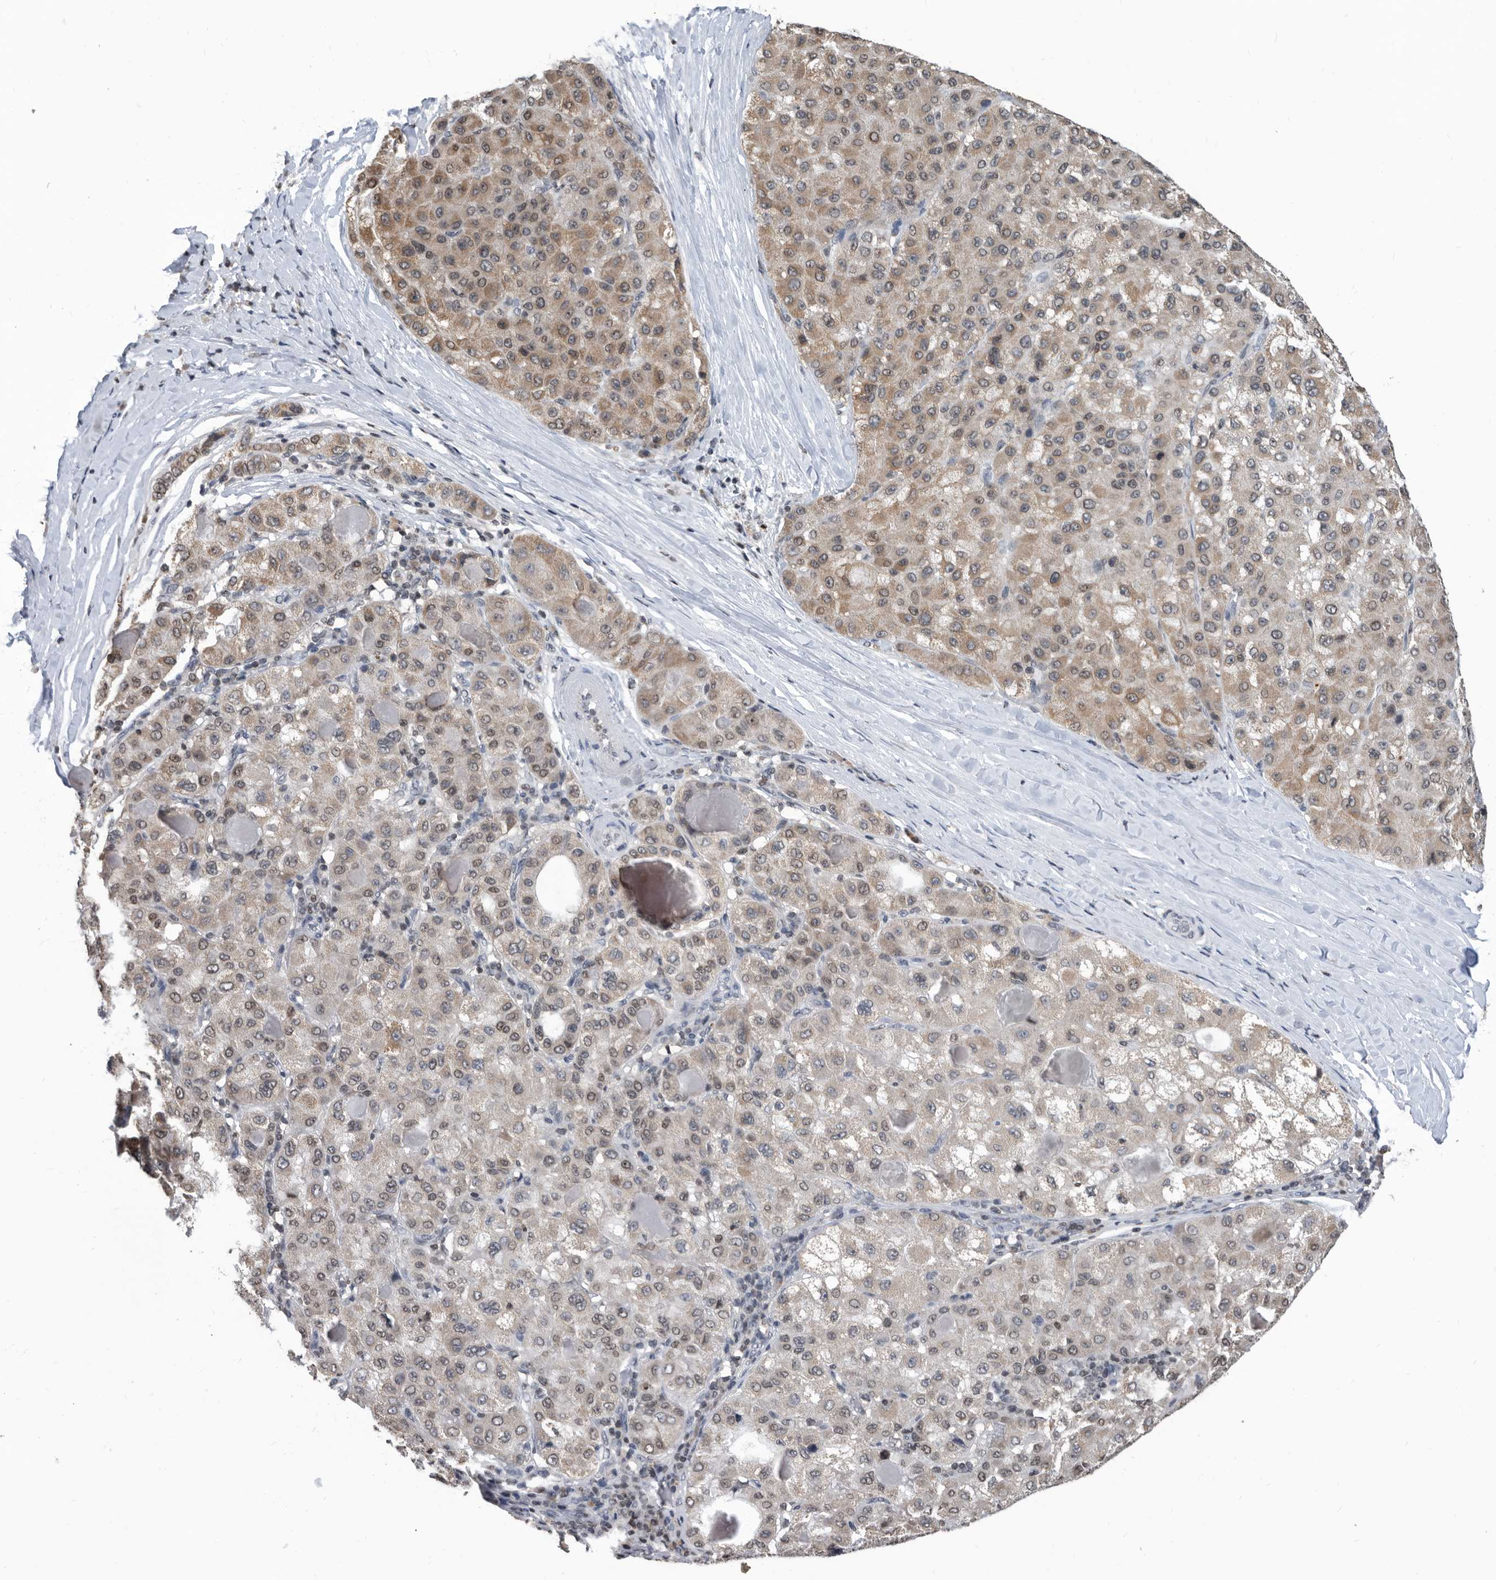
{"staining": {"intensity": "weak", "quantity": "25%-75%", "location": "cytoplasmic/membranous,nuclear"}, "tissue": "liver cancer", "cell_type": "Tumor cells", "image_type": "cancer", "snomed": [{"axis": "morphology", "description": "Carcinoma, Hepatocellular, NOS"}, {"axis": "topography", "description": "Liver"}], "caption": "Human liver hepatocellular carcinoma stained with a brown dye shows weak cytoplasmic/membranous and nuclear positive expression in about 25%-75% of tumor cells.", "gene": "TSTD1", "patient": {"sex": "male", "age": 80}}